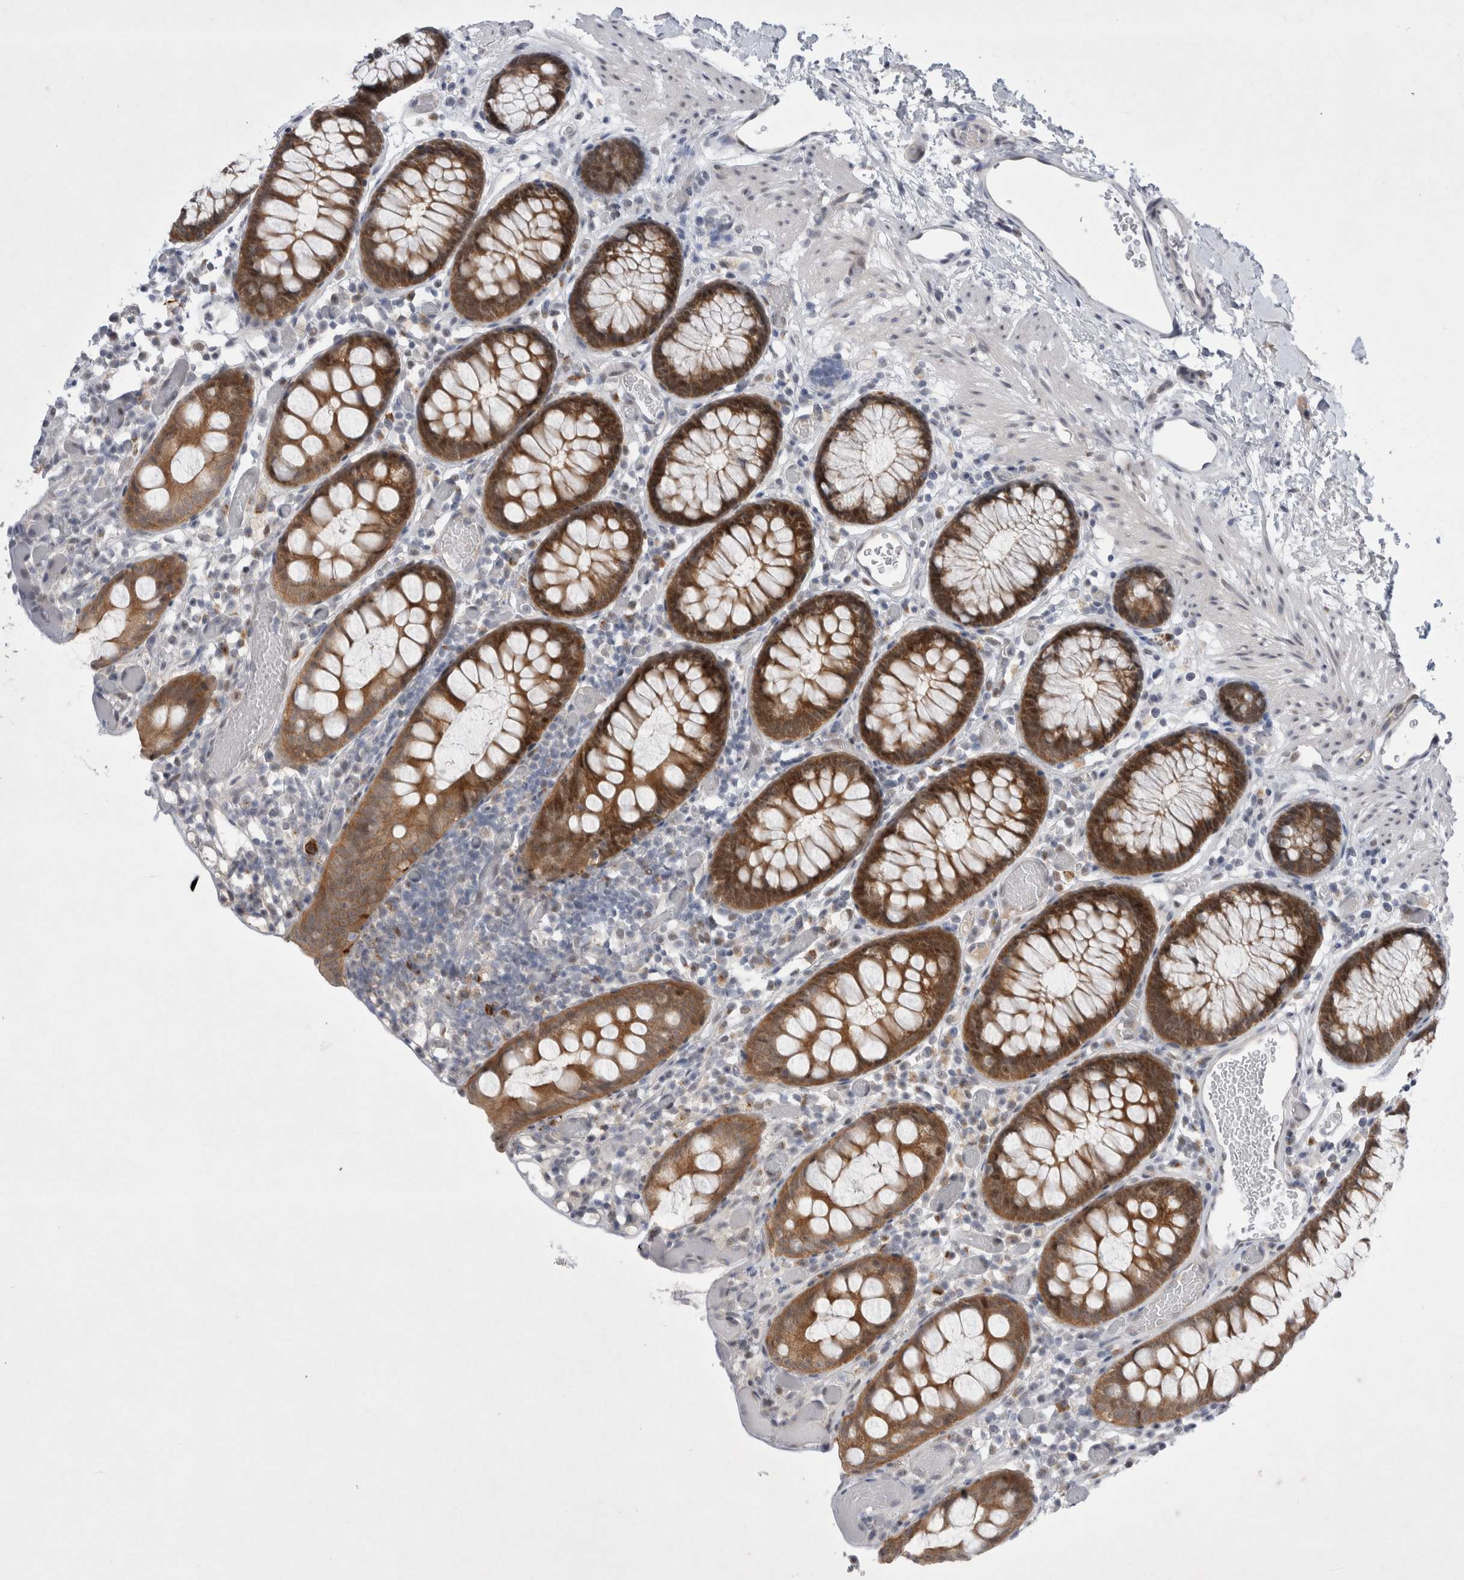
{"staining": {"intensity": "weak", "quantity": "25%-75%", "location": "nuclear"}, "tissue": "colon", "cell_type": "Endothelial cells", "image_type": "normal", "snomed": [{"axis": "morphology", "description": "Normal tissue, NOS"}, {"axis": "topography", "description": "Colon"}], "caption": "Unremarkable colon demonstrates weak nuclear staining in approximately 25%-75% of endothelial cells, visualized by immunohistochemistry.", "gene": "WIPF2", "patient": {"sex": "male", "age": 14}}